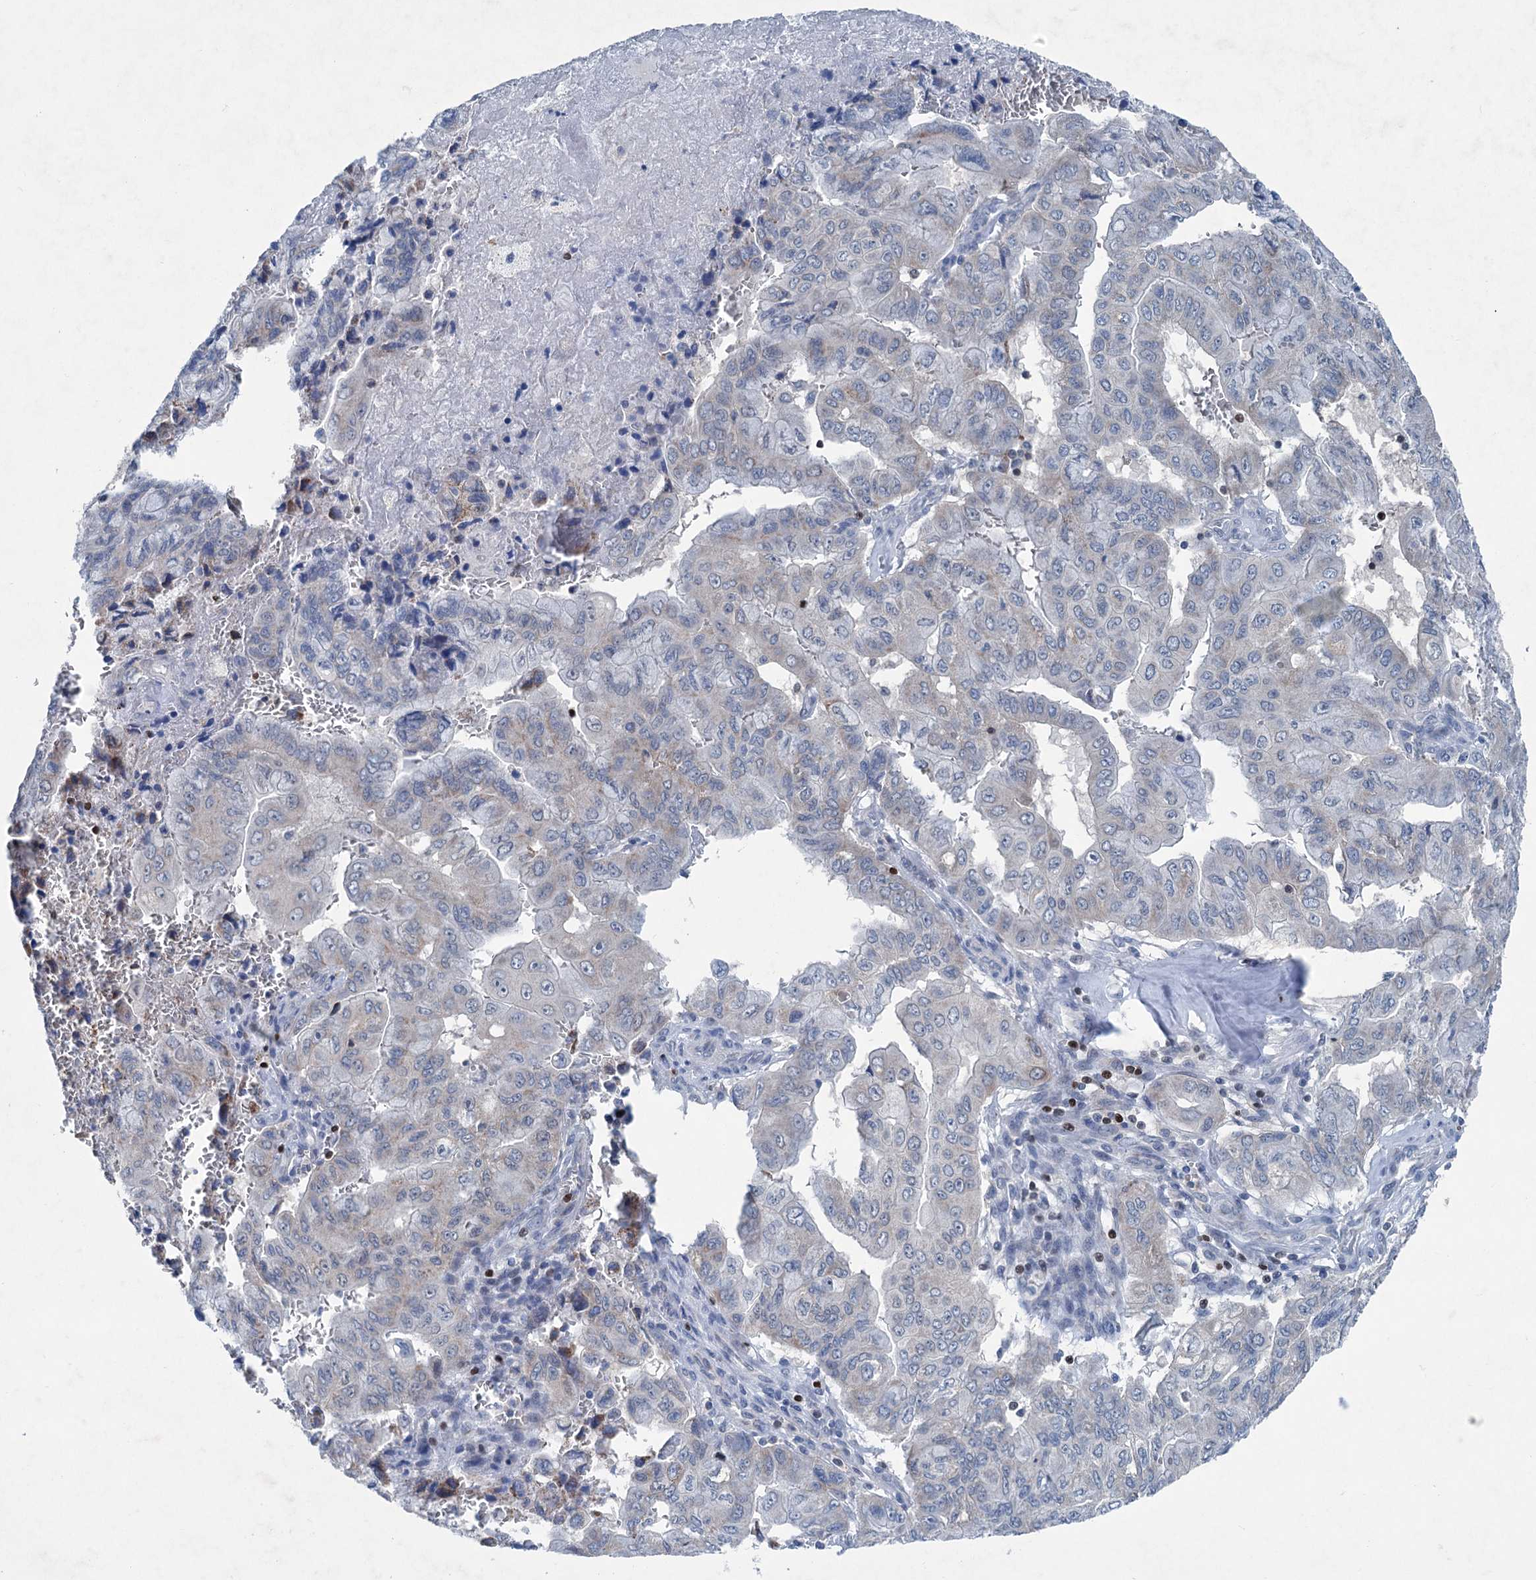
{"staining": {"intensity": "negative", "quantity": "none", "location": "none"}, "tissue": "pancreatic cancer", "cell_type": "Tumor cells", "image_type": "cancer", "snomed": [{"axis": "morphology", "description": "Adenocarcinoma, NOS"}, {"axis": "topography", "description": "Pancreas"}], "caption": "The immunohistochemistry micrograph has no significant positivity in tumor cells of pancreatic adenocarcinoma tissue.", "gene": "ELP4", "patient": {"sex": "male", "age": 51}}